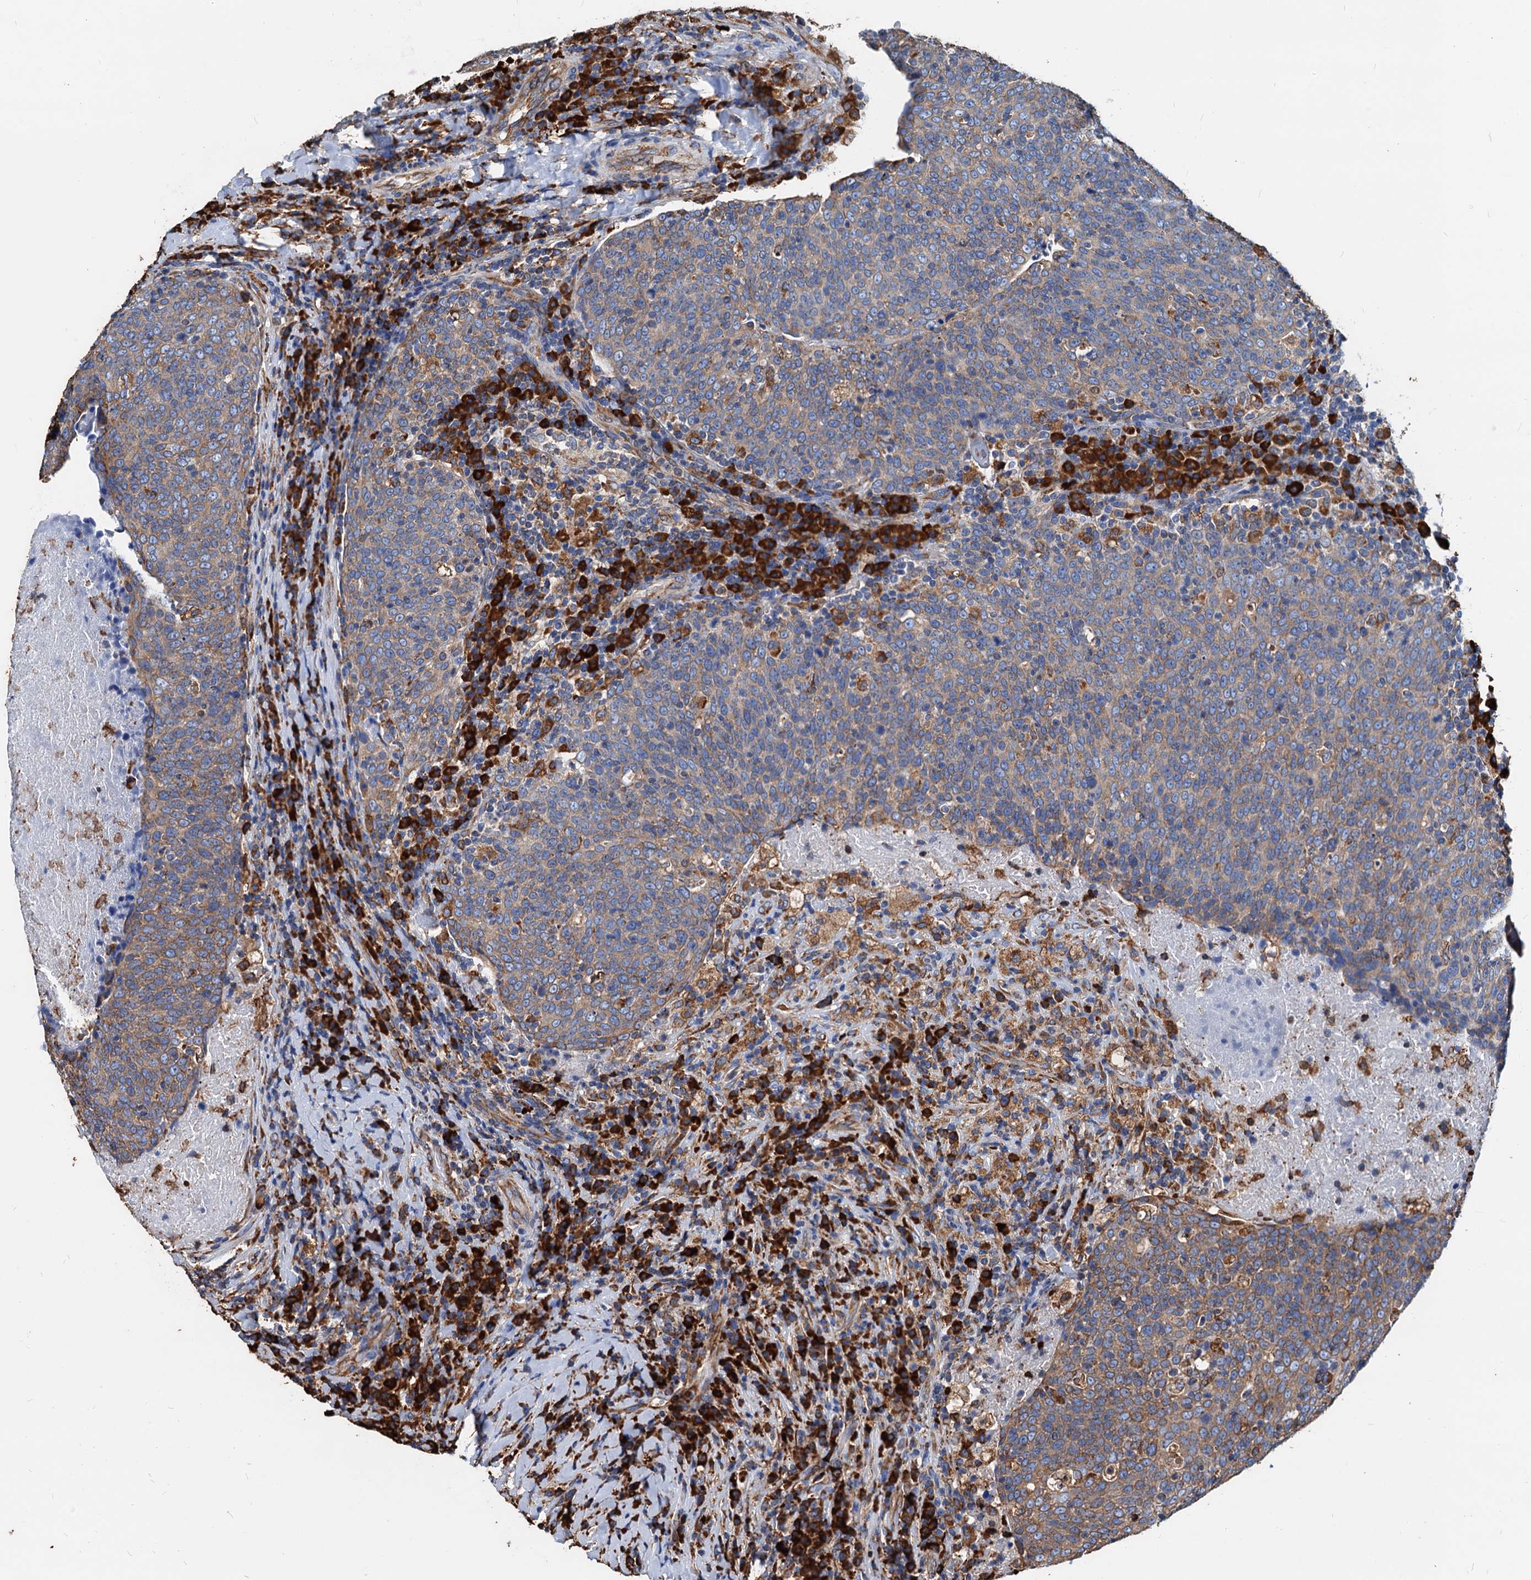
{"staining": {"intensity": "weak", "quantity": "25%-75%", "location": "cytoplasmic/membranous"}, "tissue": "head and neck cancer", "cell_type": "Tumor cells", "image_type": "cancer", "snomed": [{"axis": "morphology", "description": "Squamous cell carcinoma, NOS"}, {"axis": "morphology", "description": "Squamous cell carcinoma, metastatic, NOS"}, {"axis": "topography", "description": "Lymph node"}, {"axis": "topography", "description": "Head-Neck"}], "caption": "DAB (3,3'-diaminobenzidine) immunohistochemical staining of human metastatic squamous cell carcinoma (head and neck) exhibits weak cytoplasmic/membranous protein positivity in about 25%-75% of tumor cells.", "gene": "HSPA5", "patient": {"sex": "male", "age": 62}}